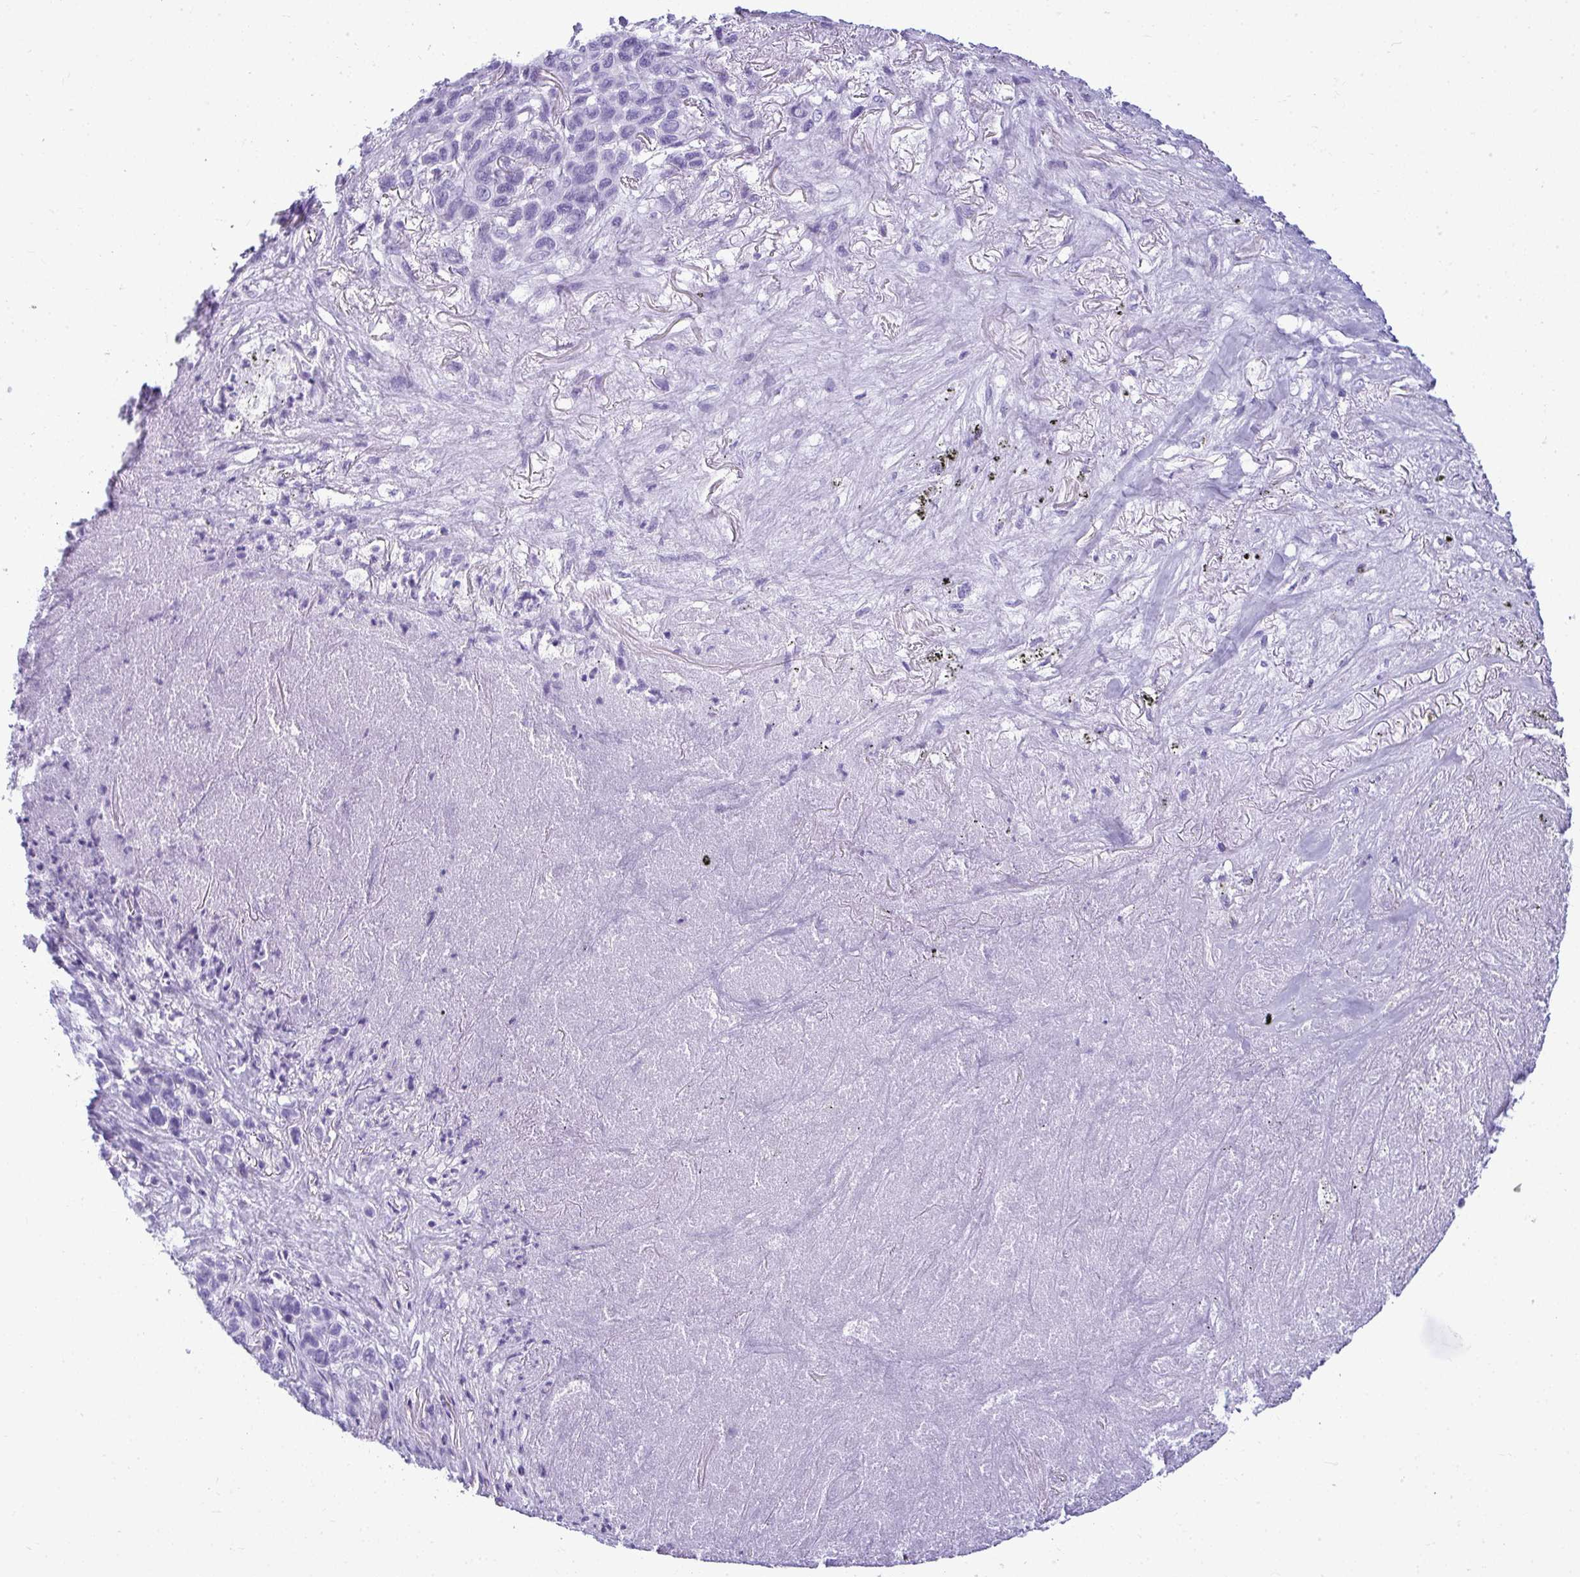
{"staining": {"intensity": "negative", "quantity": "none", "location": "none"}, "tissue": "melanoma", "cell_type": "Tumor cells", "image_type": "cancer", "snomed": [{"axis": "morphology", "description": "Malignant melanoma, Metastatic site"}, {"axis": "topography", "description": "Lung"}], "caption": "High magnification brightfield microscopy of melanoma stained with DAB (3,3'-diaminobenzidine) (brown) and counterstained with hematoxylin (blue): tumor cells show no significant positivity.", "gene": "CLGN", "patient": {"sex": "male", "age": 48}}